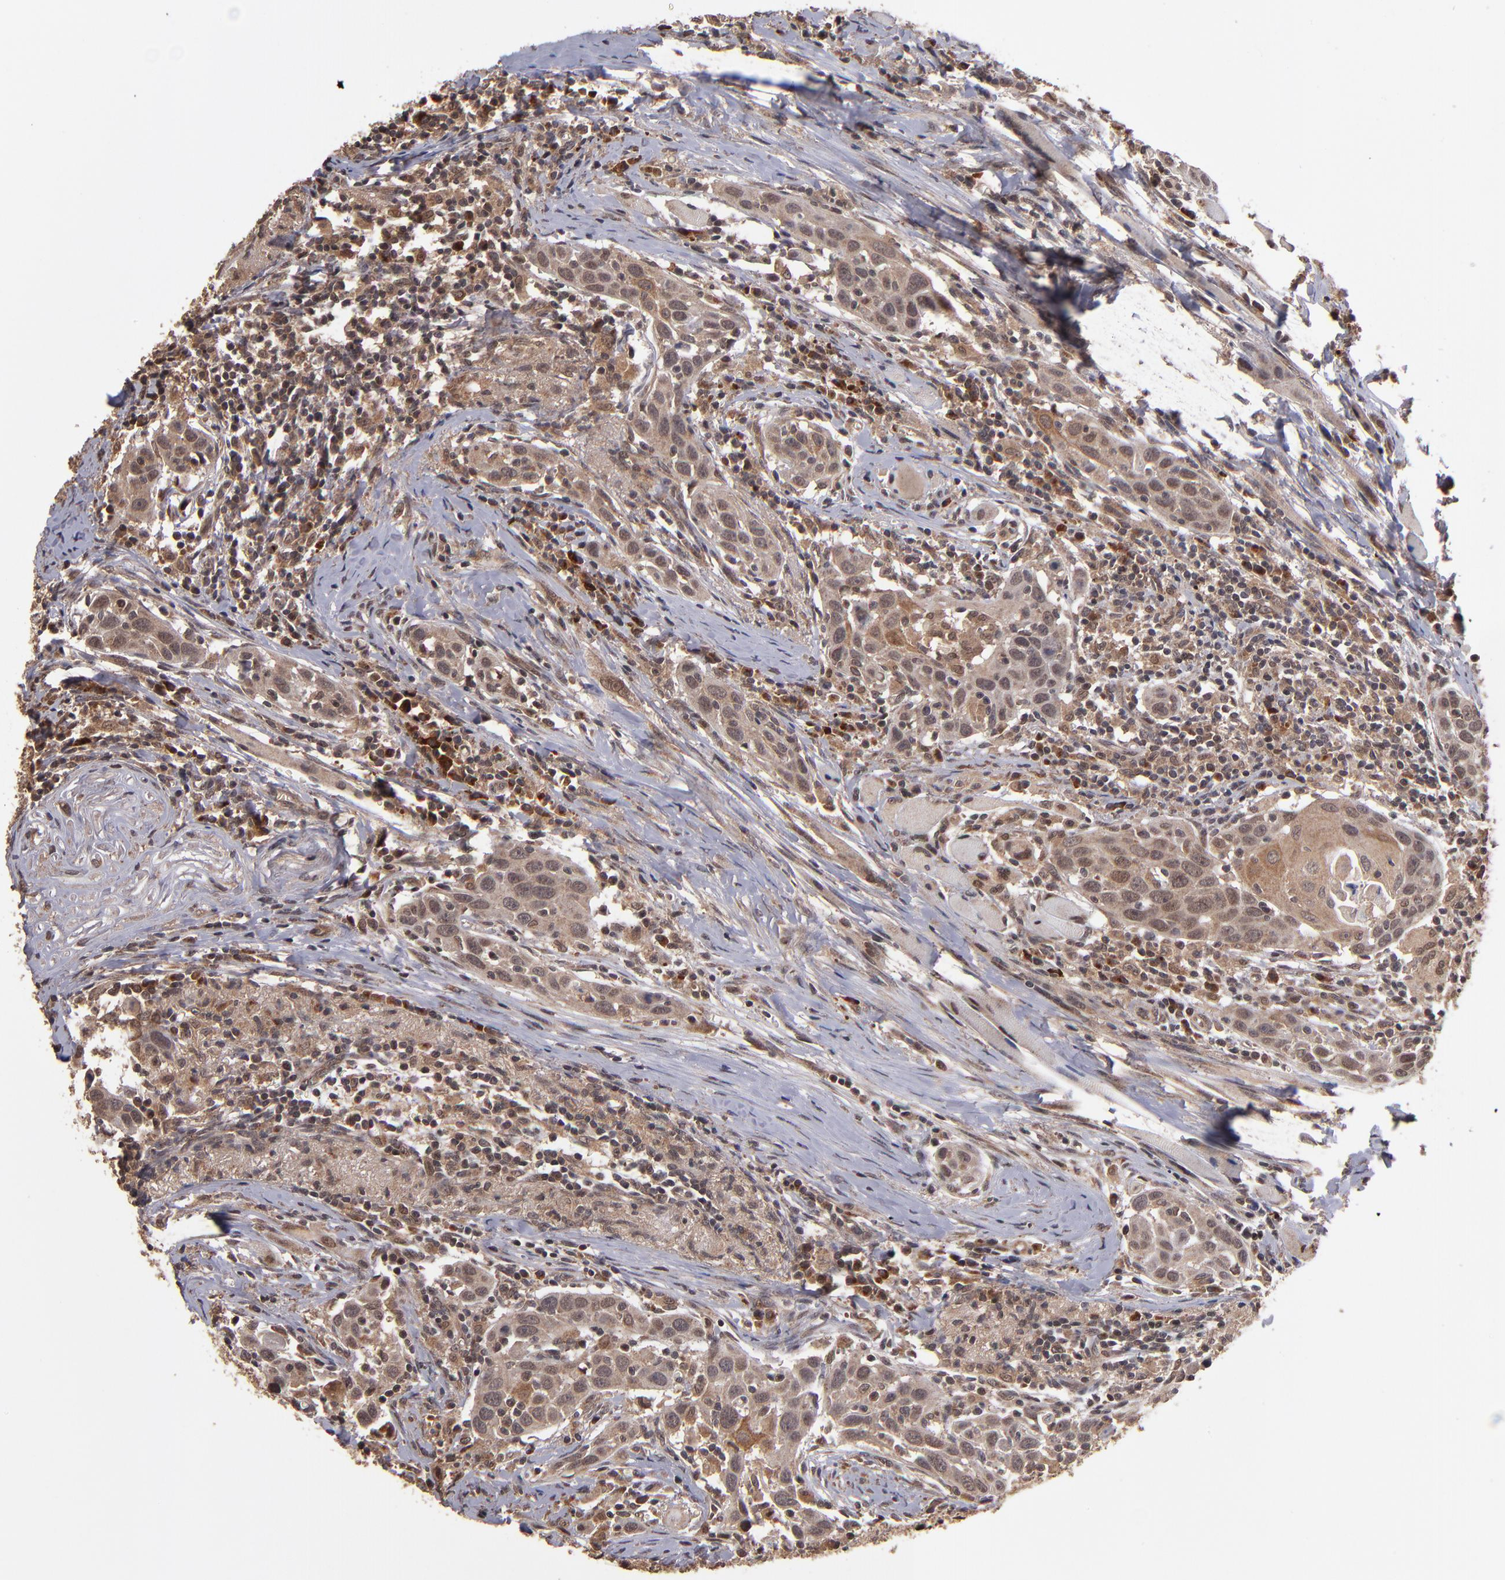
{"staining": {"intensity": "moderate", "quantity": ">75%", "location": "cytoplasmic/membranous"}, "tissue": "head and neck cancer", "cell_type": "Tumor cells", "image_type": "cancer", "snomed": [{"axis": "morphology", "description": "Squamous cell carcinoma, NOS"}, {"axis": "topography", "description": "Oral tissue"}, {"axis": "topography", "description": "Head-Neck"}], "caption": "Tumor cells exhibit medium levels of moderate cytoplasmic/membranous staining in about >75% of cells in head and neck cancer. The protein is stained brown, and the nuclei are stained in blue (DAB IHC with brightfield microscopy, high magnification).", "gene": "NFE2L2", "patient": {"sex": "female", "age": 50}}